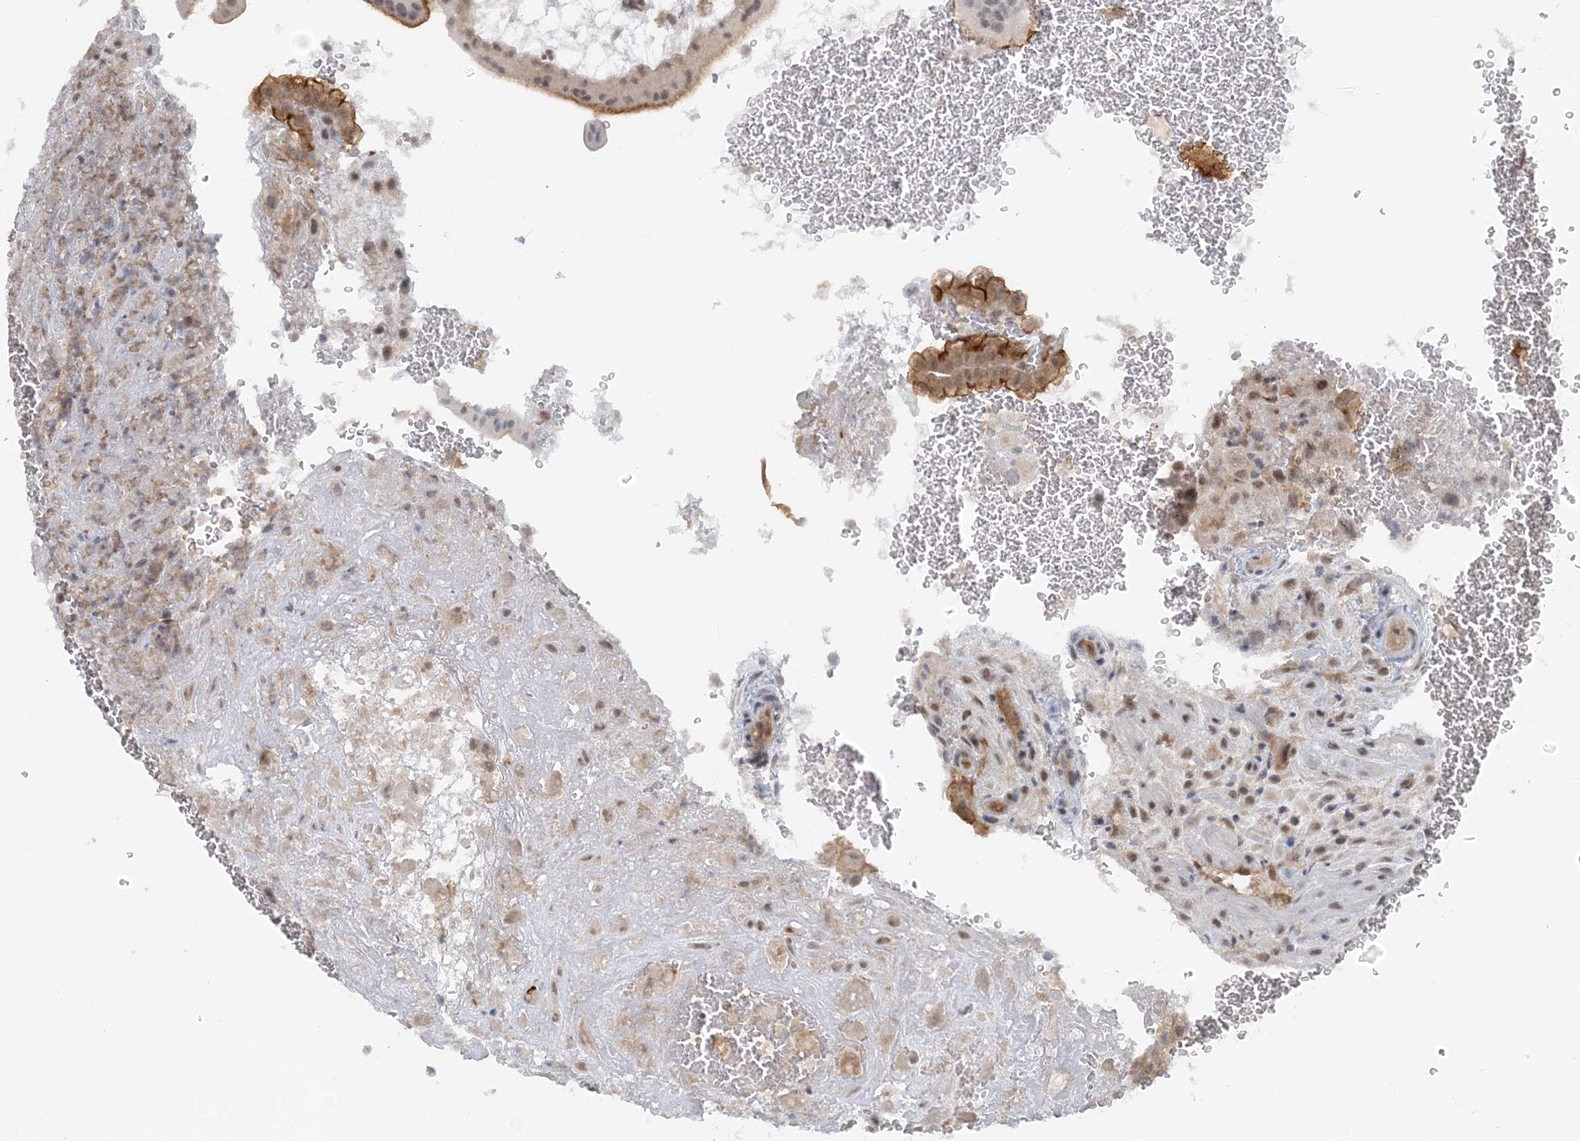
{"staining": {"intensity": "moderate", "quantity": "25%-75%", "location": "cytoplasmic/membranous,nuclear"}, "tissue": "placenta", "cell_type": "Decidual cells", "image_type": "normal", "snomed": [{"axis": "morphology", "description": "Normal tissue, NOS"}, {"axis": "topography", "description": "Placenta"}], "caption": "DAB (3,3'-diaminobenzidine) immunohistochemical staining of benign human placenta displays moderate cytoplasmic/membranous,nuclear protein positivity in approximately 25%-75% of decidual cells.", "gene": "ATP11A", "patient": {"sex": "female", "age": 35}}